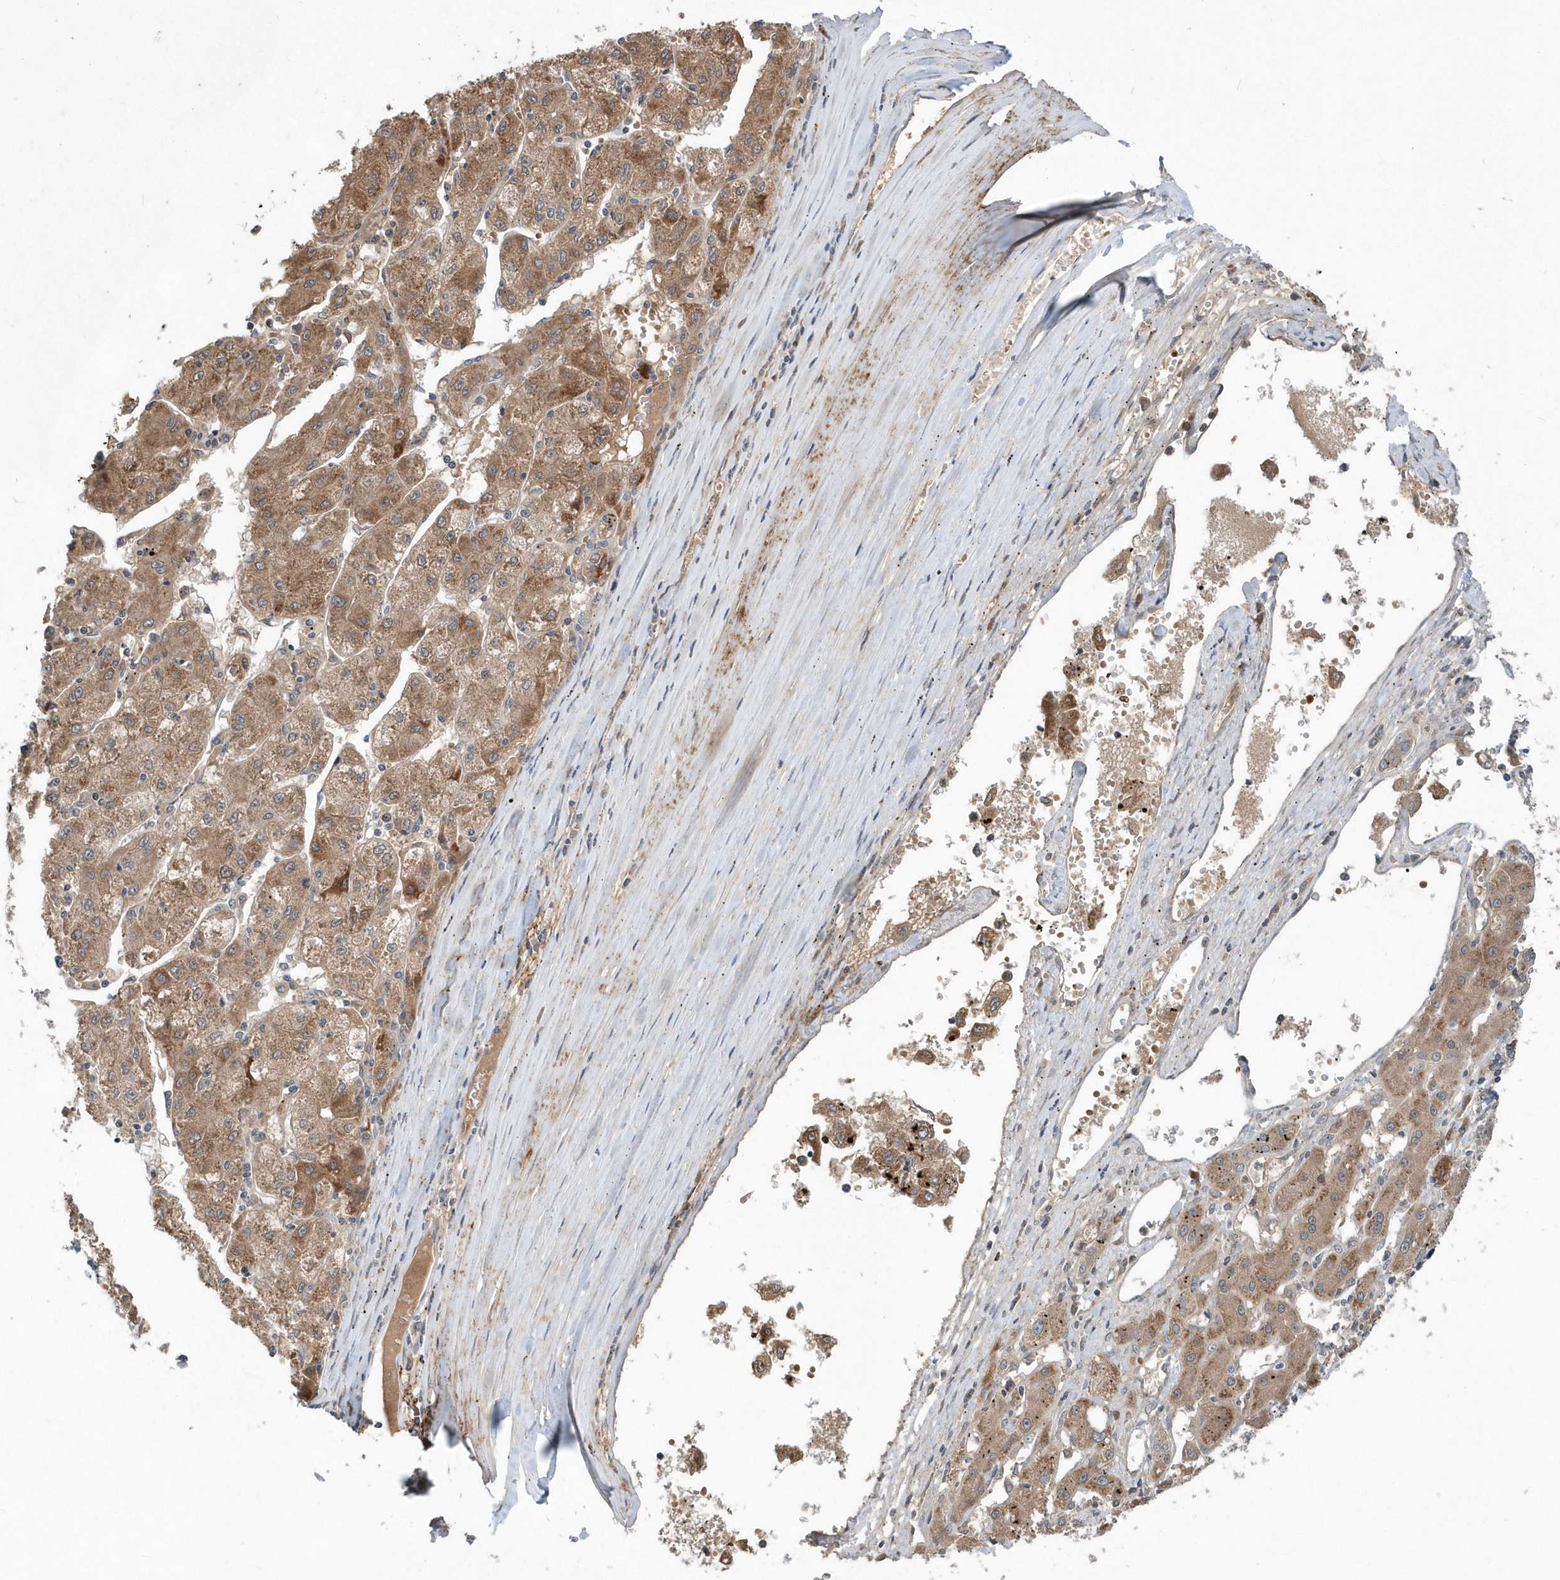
{"staining": {"intensity": "moderate", "quantity": ">75%", "location": "cytoplasmic/membranous"}, "tissue": "liver cancer", "cell_type": "Tumor cells", "image_type": "cancer", "snomed": [{"axis": "morphology", "description": "Carcinoma, Hepatocellular, NOS"}, {"axis": "topography", "description": "Liver"}], "caption": "Brown immunohistochemical staining in human liver cancer displays moderate cytoplasmic/membranous staining in approximately >75% of tumor cells. Ihc stains the protein of interest in brown and the nuclei are stained blue.", "gene": "HMGCS1", "patient": {"sex": "male", "age": 72}}